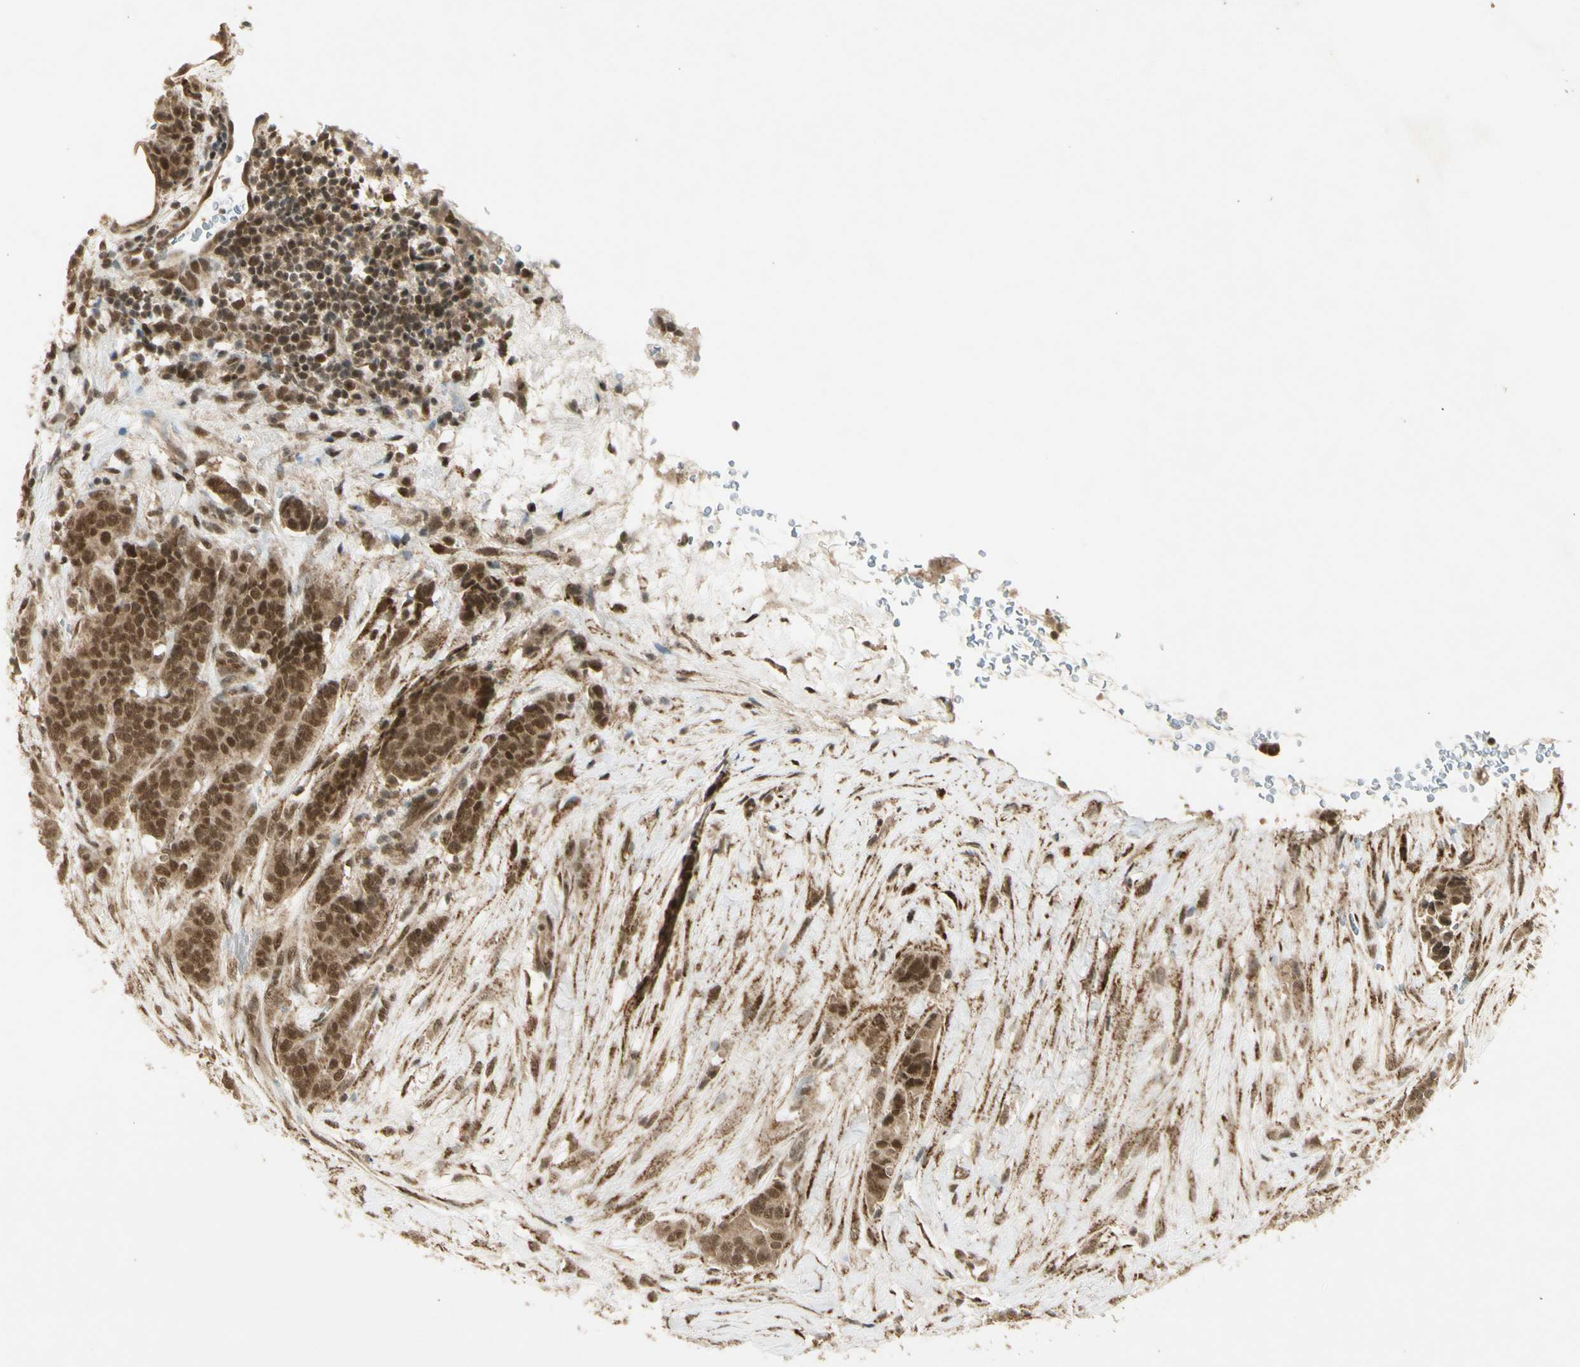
{"staining": {"intensity": "moderate", "quantity": ">75%", "location": "cytoplasmic/membranous,nuclear"}, "tissue": "breast cancer", "cell_type": "Tumor cells", "image_type": "cancer", "snomed": [{"axis": "morphology", "description": "Duct carcinoma"}, {"axis": "topography", "description": "Breast"}], "caption": "The photomicrograph shows staining of breast invasive ductal carcinoma, revealing moderate cytoplasmic/membranous and nuclear protein staining (brown color) within tumor cells.", "gene": "ZNF135", "patient": {"sex": "female", "age": 40}}